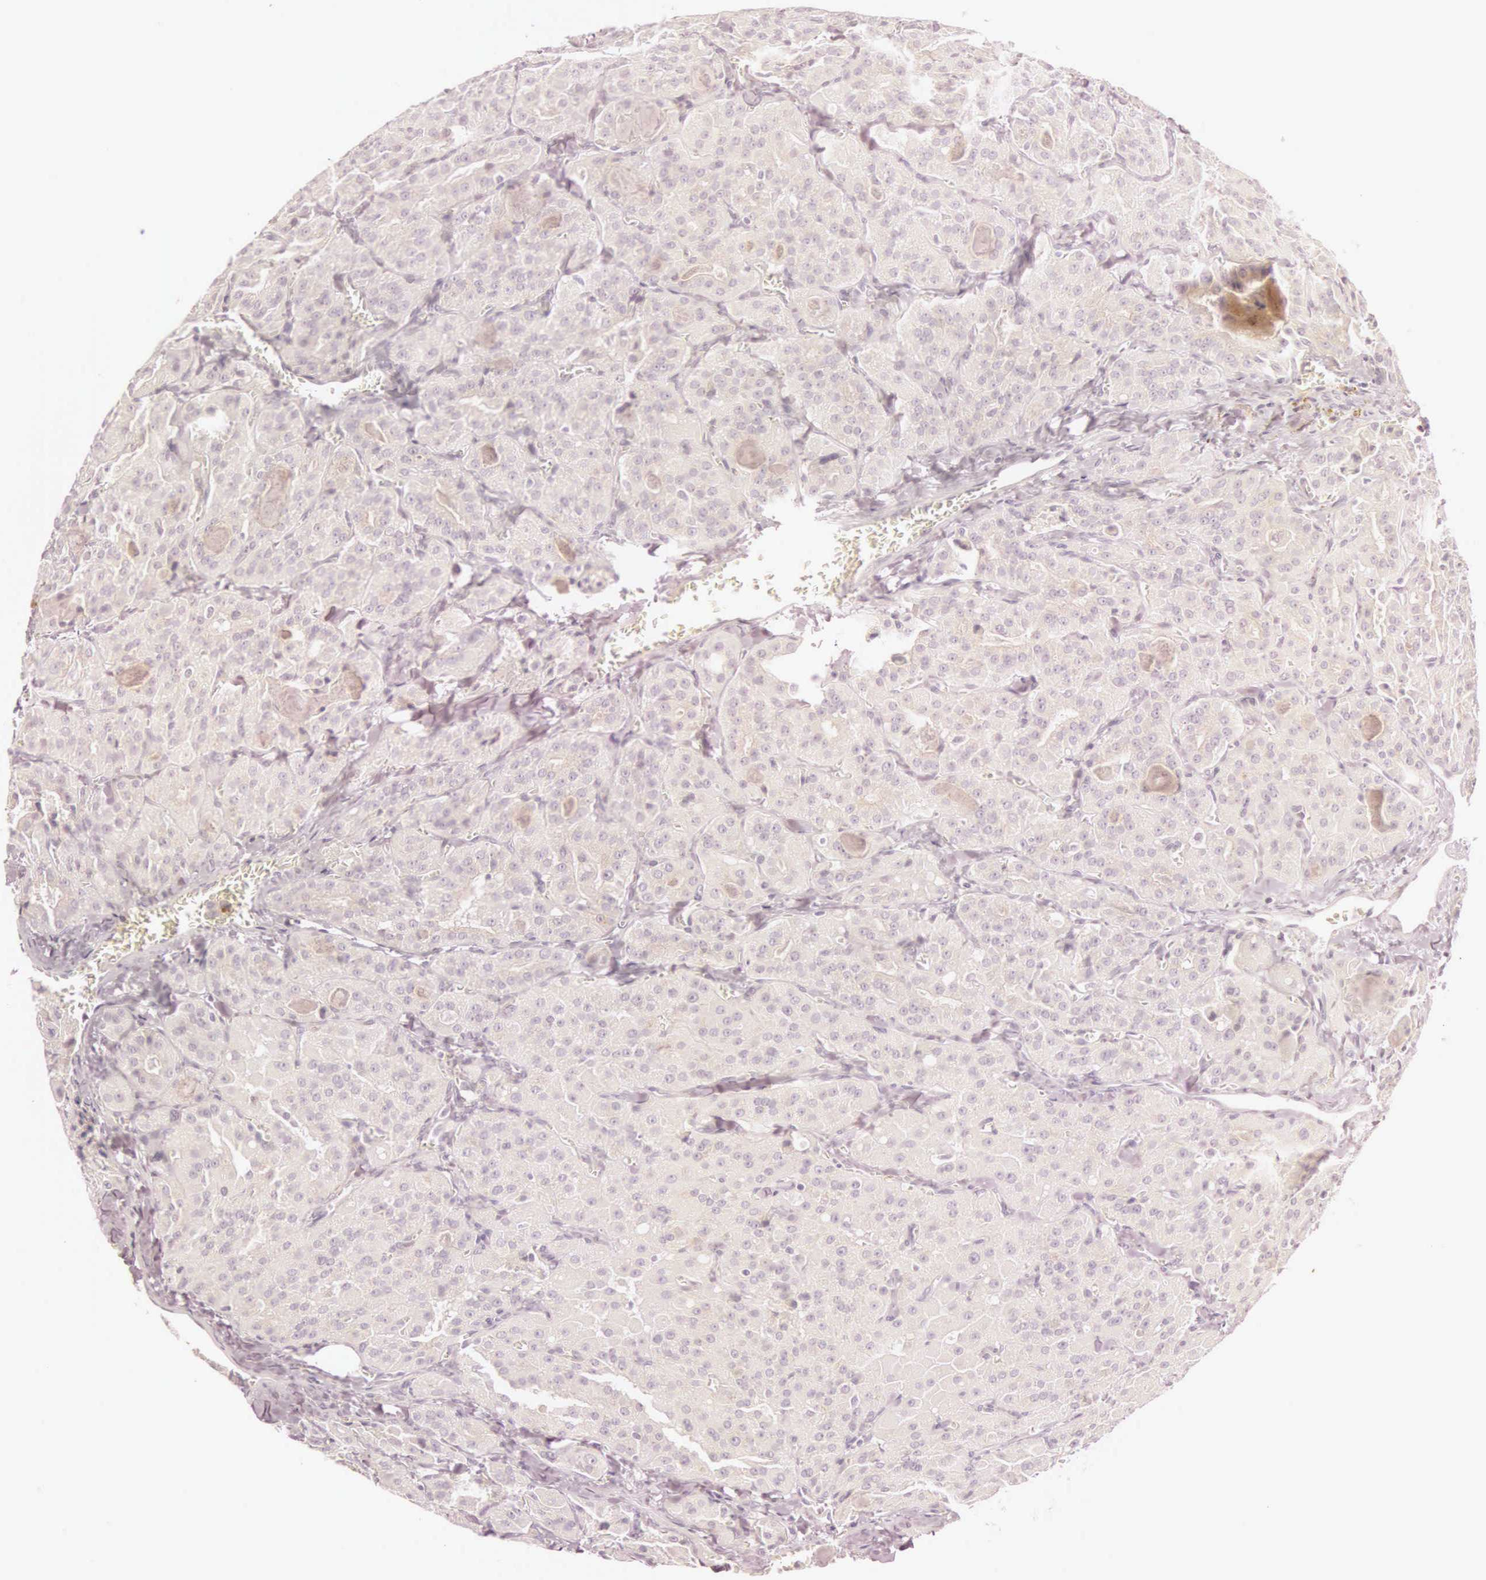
{"staining": {"intensity": "weak", "quantity": ">75%", "location": "cytoplasmic/membranous"}, "tissue": "thyroid cancer", "cell_type": "Tumor cells", "image_type": "cancer", "snomed": [{"axis": "morphology", "description": "Carcinoma, NOS"}, {"axis": "topography", "description": "Thyroid gland"}], "caption": "Brown immunohistochemical staining in thyroid carcinoma reveals weak cytoplasmic/membranous staining in approximately >75% of tumor cells.", "gene": "CEP170B", "patient": {"sex": "male", "age": 76}}